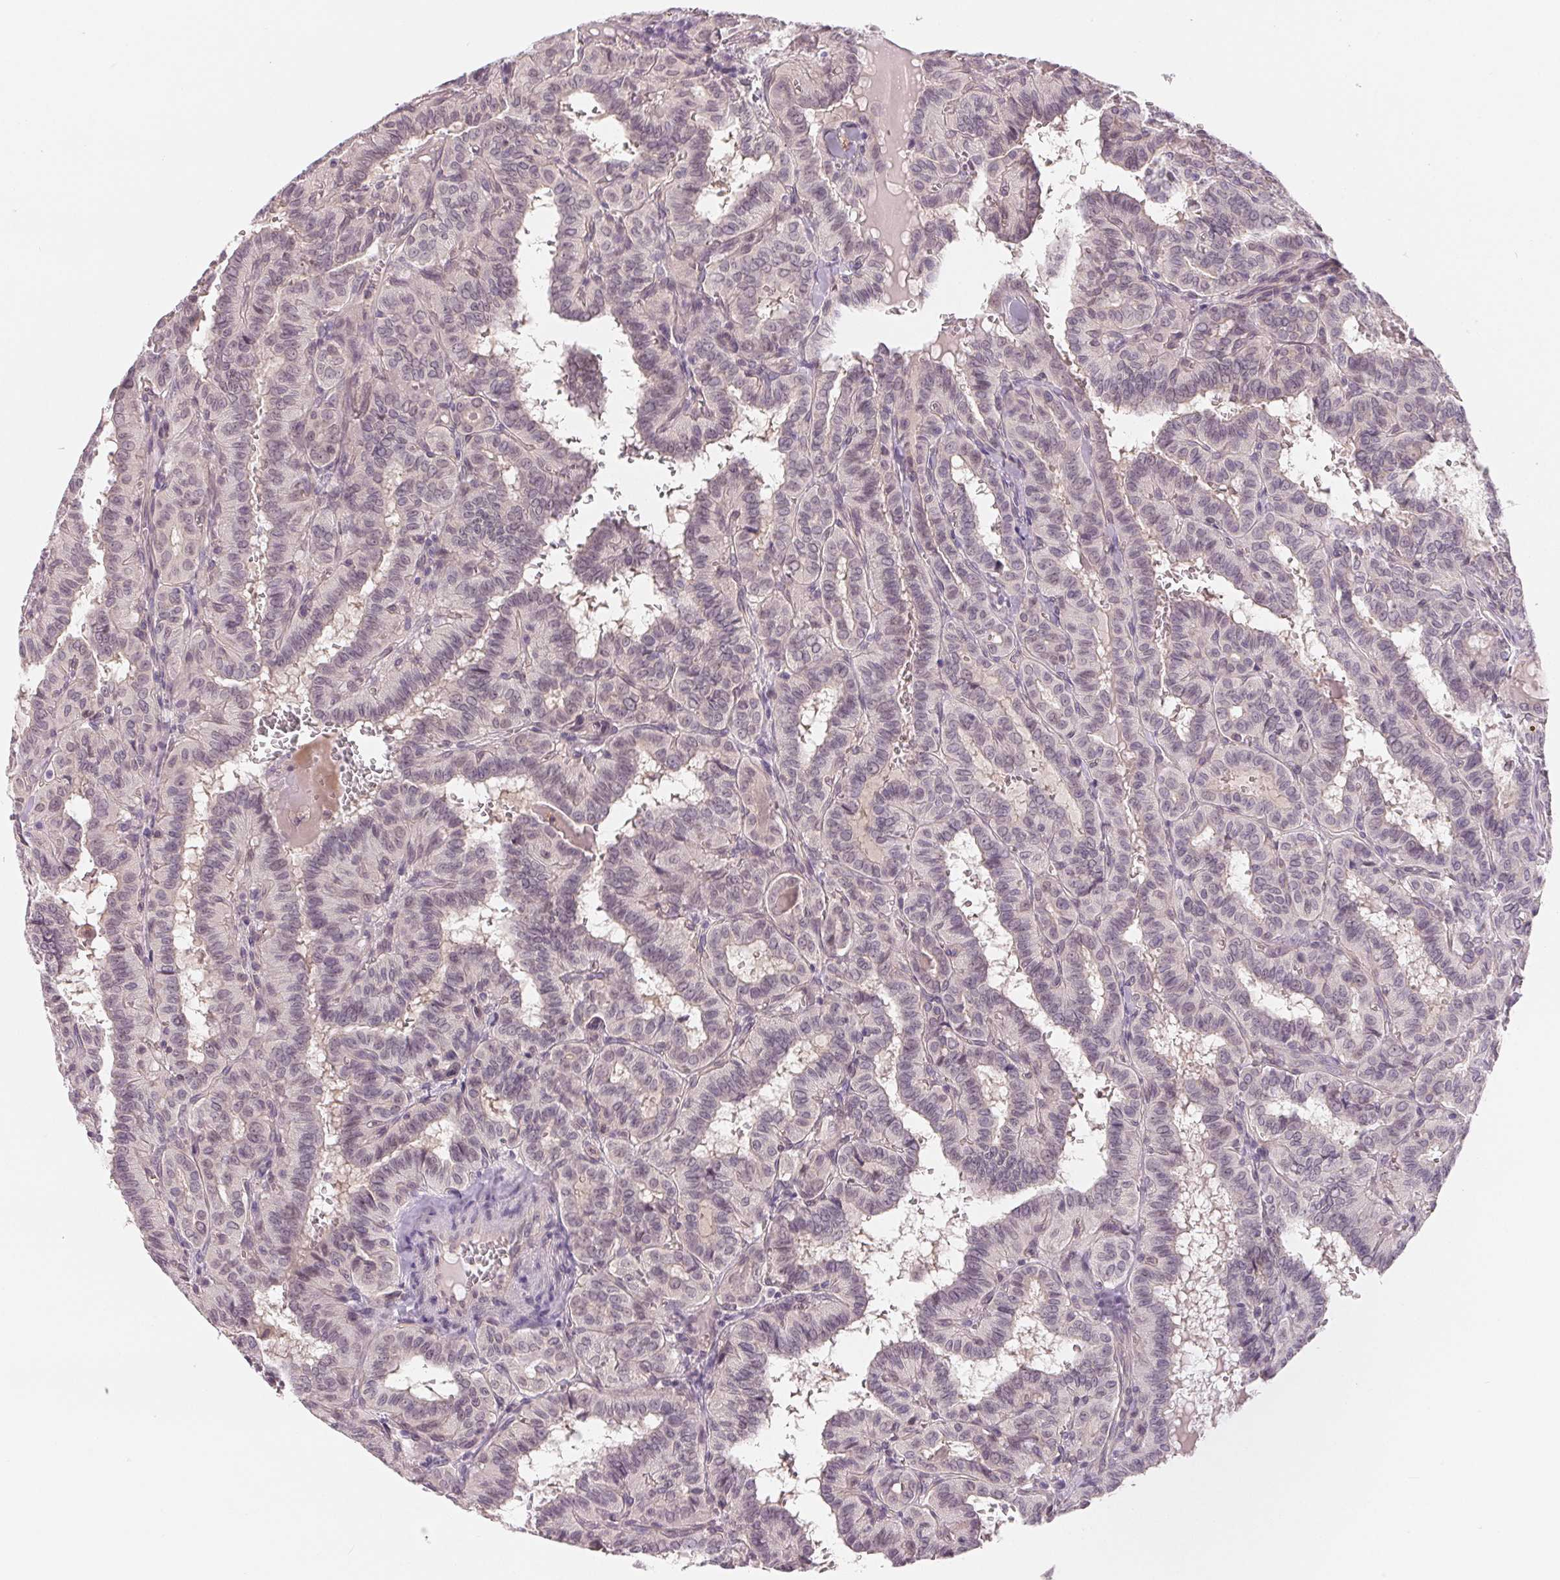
{"staining": {"intensity": "negative", "quantity": "none", "location": "none"}, "tissue": "thyroid cancer", "cell_type": "Tumor cells", "image_type": "cancer", "snomed": [{"axis": "morphology", "description": "Papillary adenocarcinoma, NOS"}, {"axis": "topography", "description": "Thyroid gland"}], "caption": "Immunohistochemical staining of human thyroid papillary adenocarcinoma shows no significant positivity in tumor cells.", "gene": "CFC1", "patient": {"sex": "female", "age": 21}}